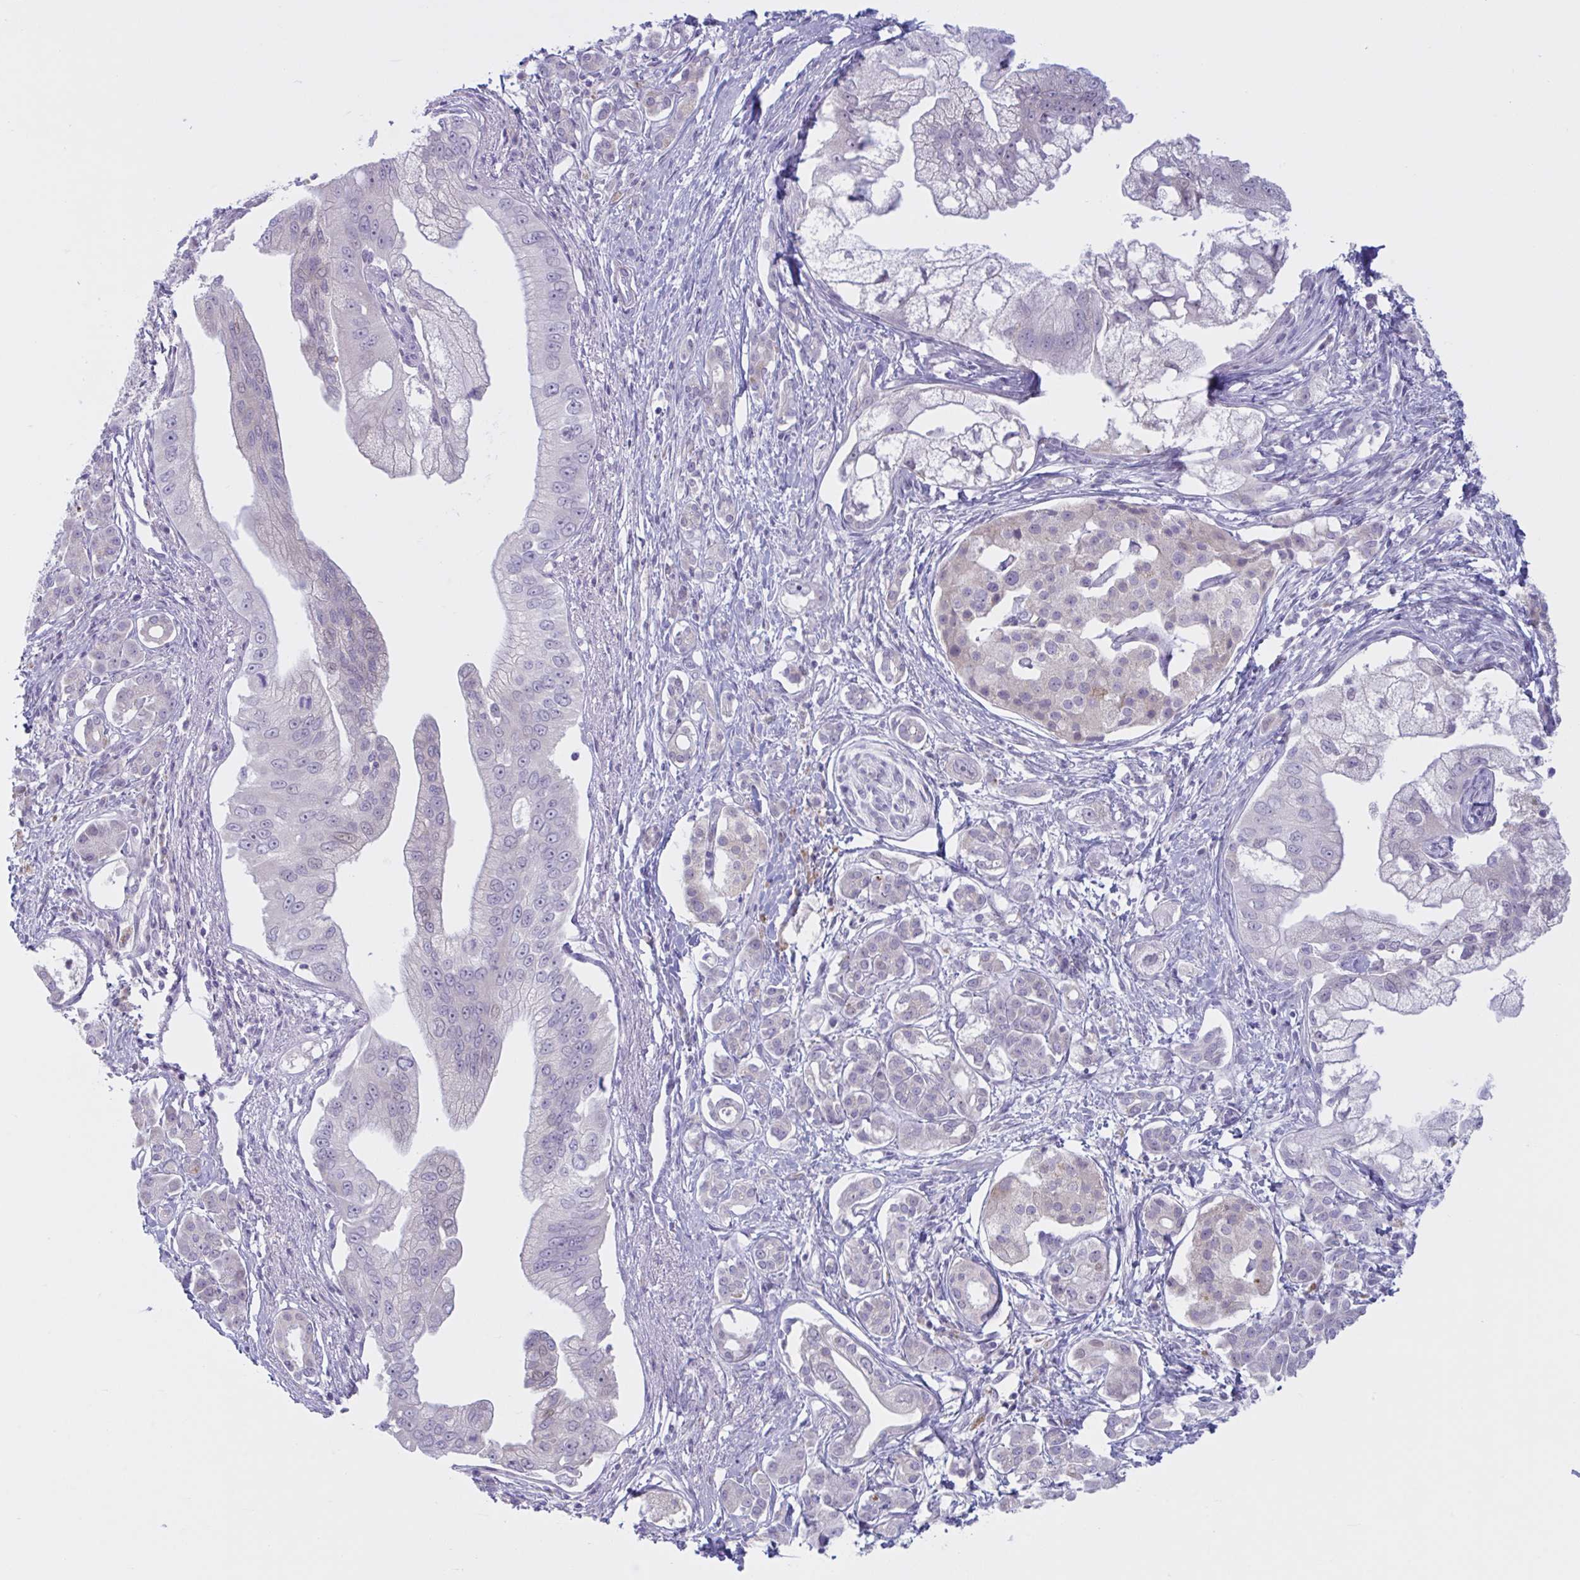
{"staining": {"intensity": "negative", "quantity": "none", "location": "none"}, "tissue": "pancreatic cancer", "cell_type": "Tumor cells", "image_type": "cancer", "snomed": [{"axis": "morphology", "description": "Adenocarcinoma, NOS"}, {"axis": "topography", "description": "Pancreas"}], "caption": "Immunohistochemistry (IHC) histopathology image of human adenocarcinoma (pancreatic) stained for a protein (brown), which reveals no staining in tumor cells.", "gene": "VWC2", "patient": {"sex": "male", "age": 70}}